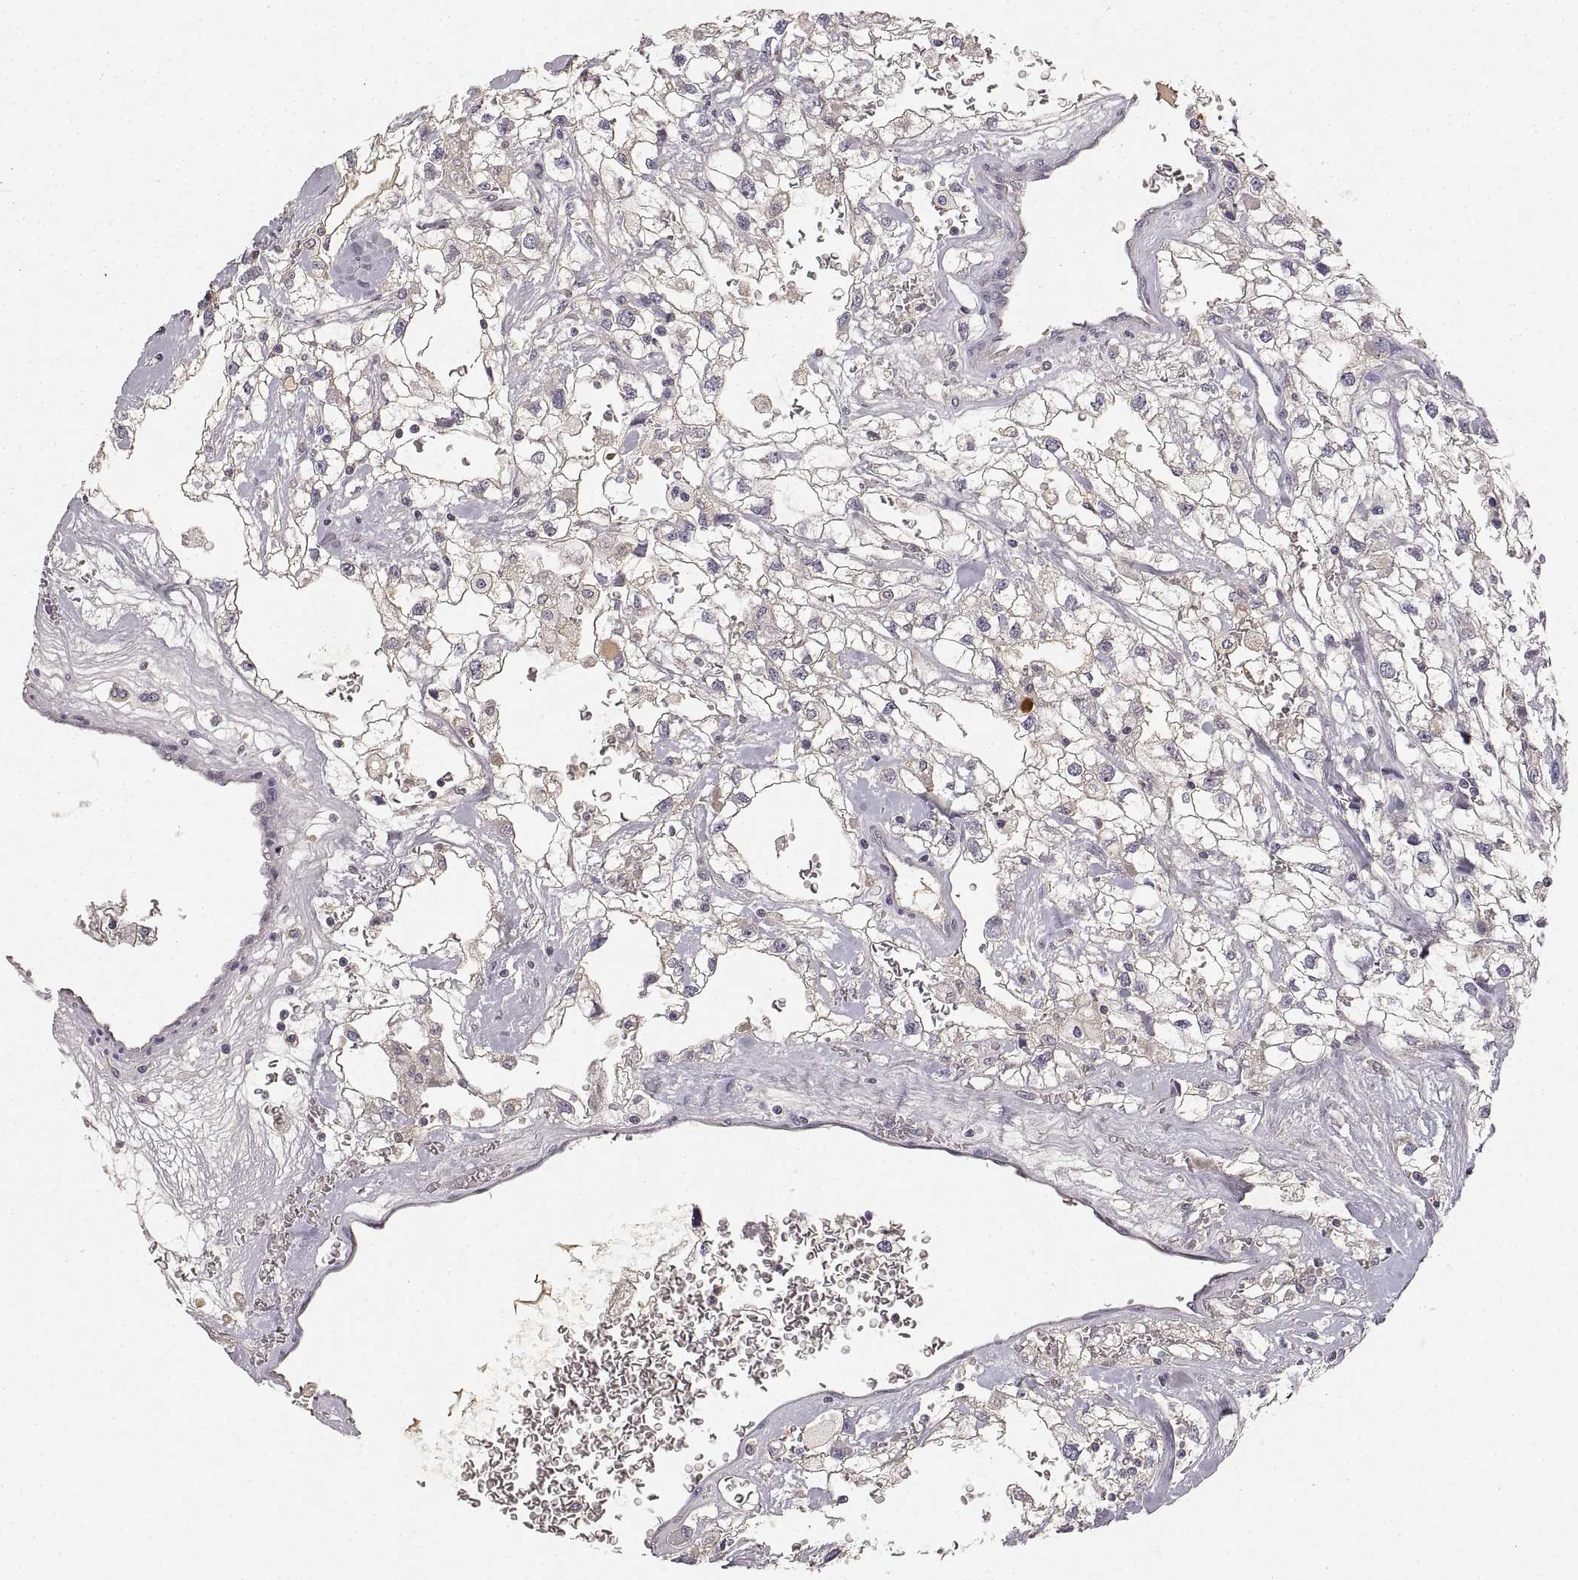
{"staining": {"intensity": "weak", "quantity": "<25%", "location": "cytoplasmic/membranous"}, "tissue": "renal cancer", "cell_type": "Tumor cells", "image_type": "cancer", "snomed": [{"axis": "morphology", "description": "Adenocarcinoma, NOS"}, {"axis": "topography", "description": "Kidney"}], "caption": "High power microscopy image of an immunohistochemistry photomicrograph of renal adenocarcinoma, revealing no significant staining in tumor cells.", "gene": "RUNDC3A", "patient": {"sex": "male", "age": 59}}